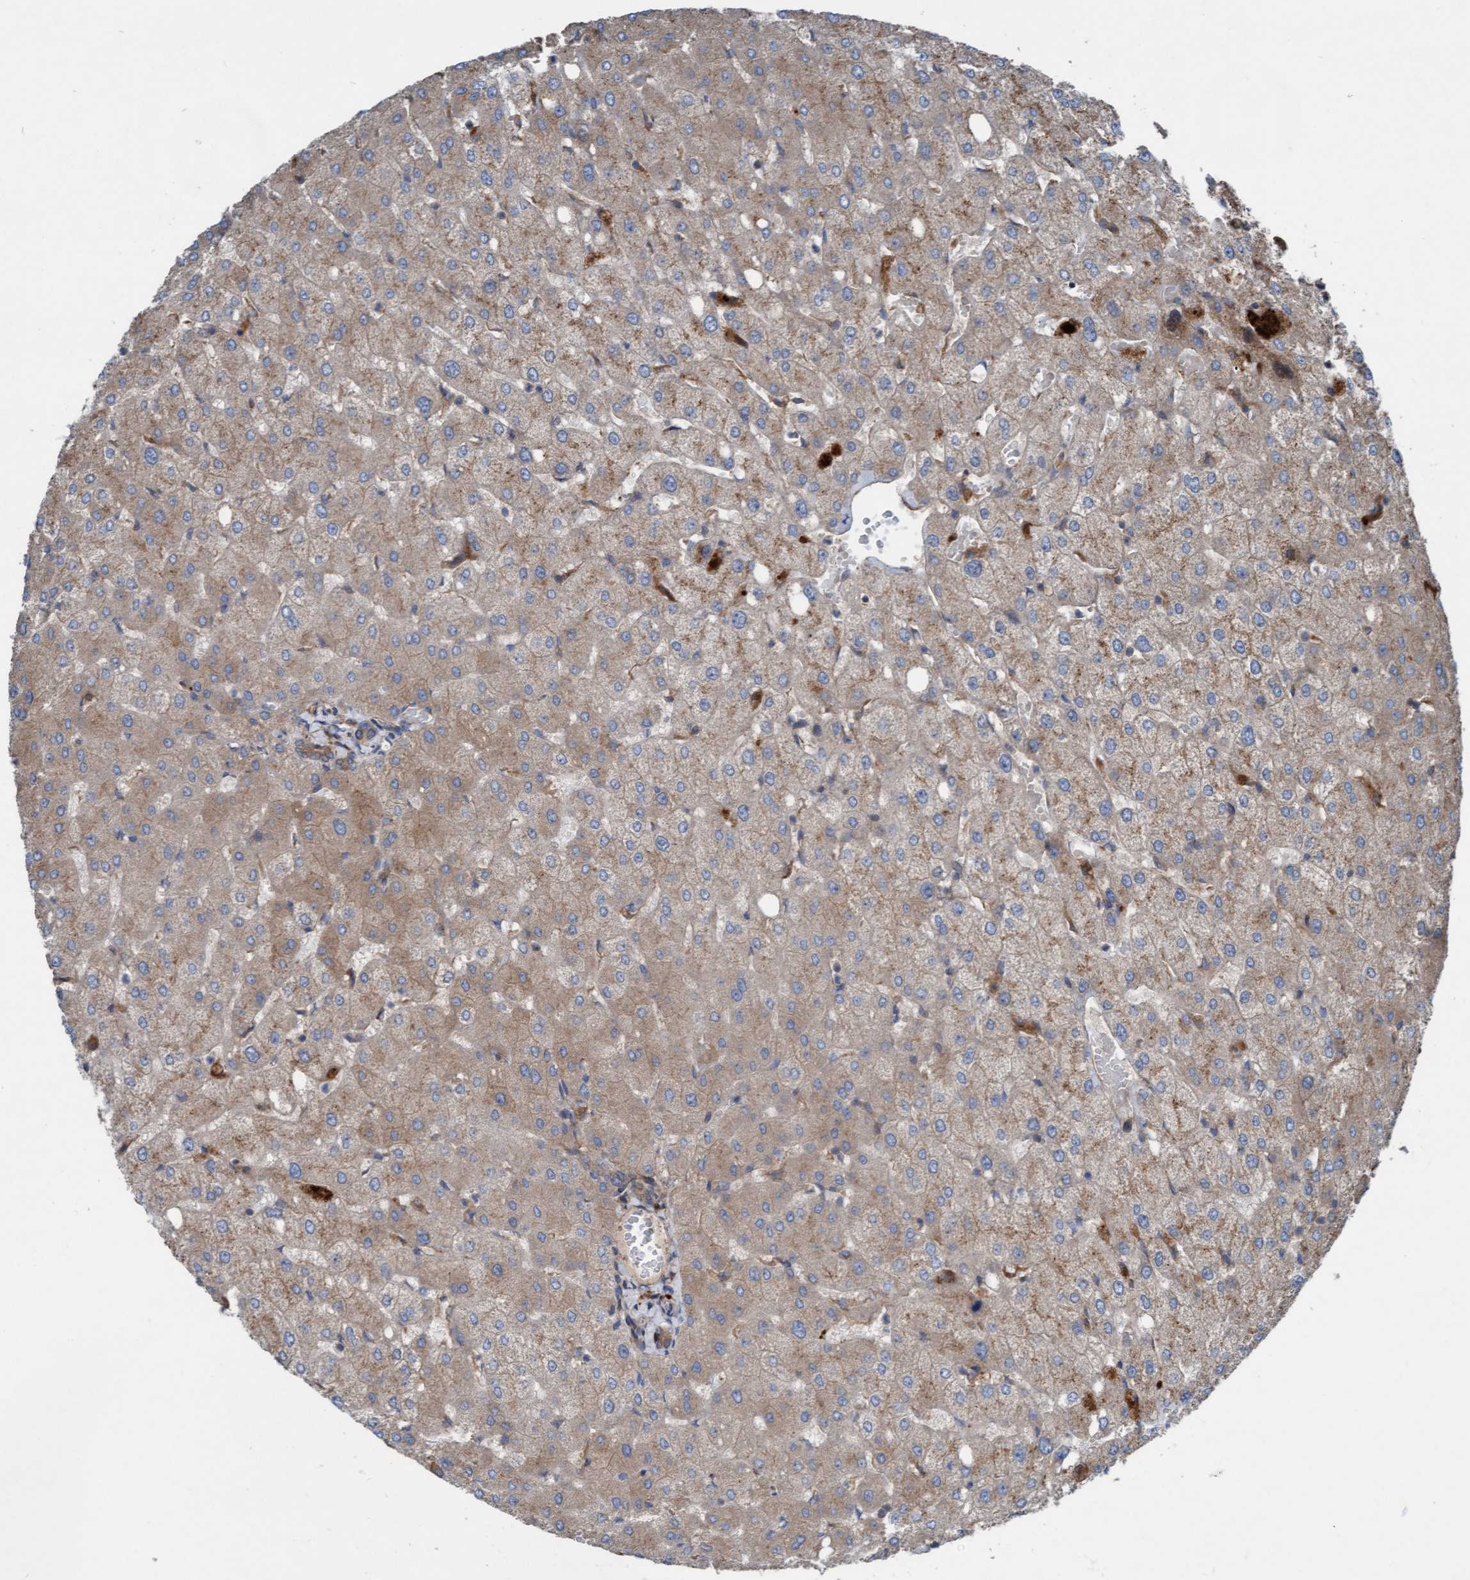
{"staining": {"intensity": "moderate", "quantity": ">75%", "location": "cytoplasmic/membranous"}, "tissue": "liver", "cell_type": "Cholangiocytes", "image_type": "normal", "snomed": [{"axis": "morphology", "description": "Normal tissue, NOS"}, {"axis": "topography", "description": "Liver"}], "caption": "This is a micrograph of immunohistochemistry staining of benign liver, which shows moderate expression in the cytoplasmic/membranous of cholangiocytes.", "gene": "KLHL26", "patient": {"sex": "female", "age": 54}}